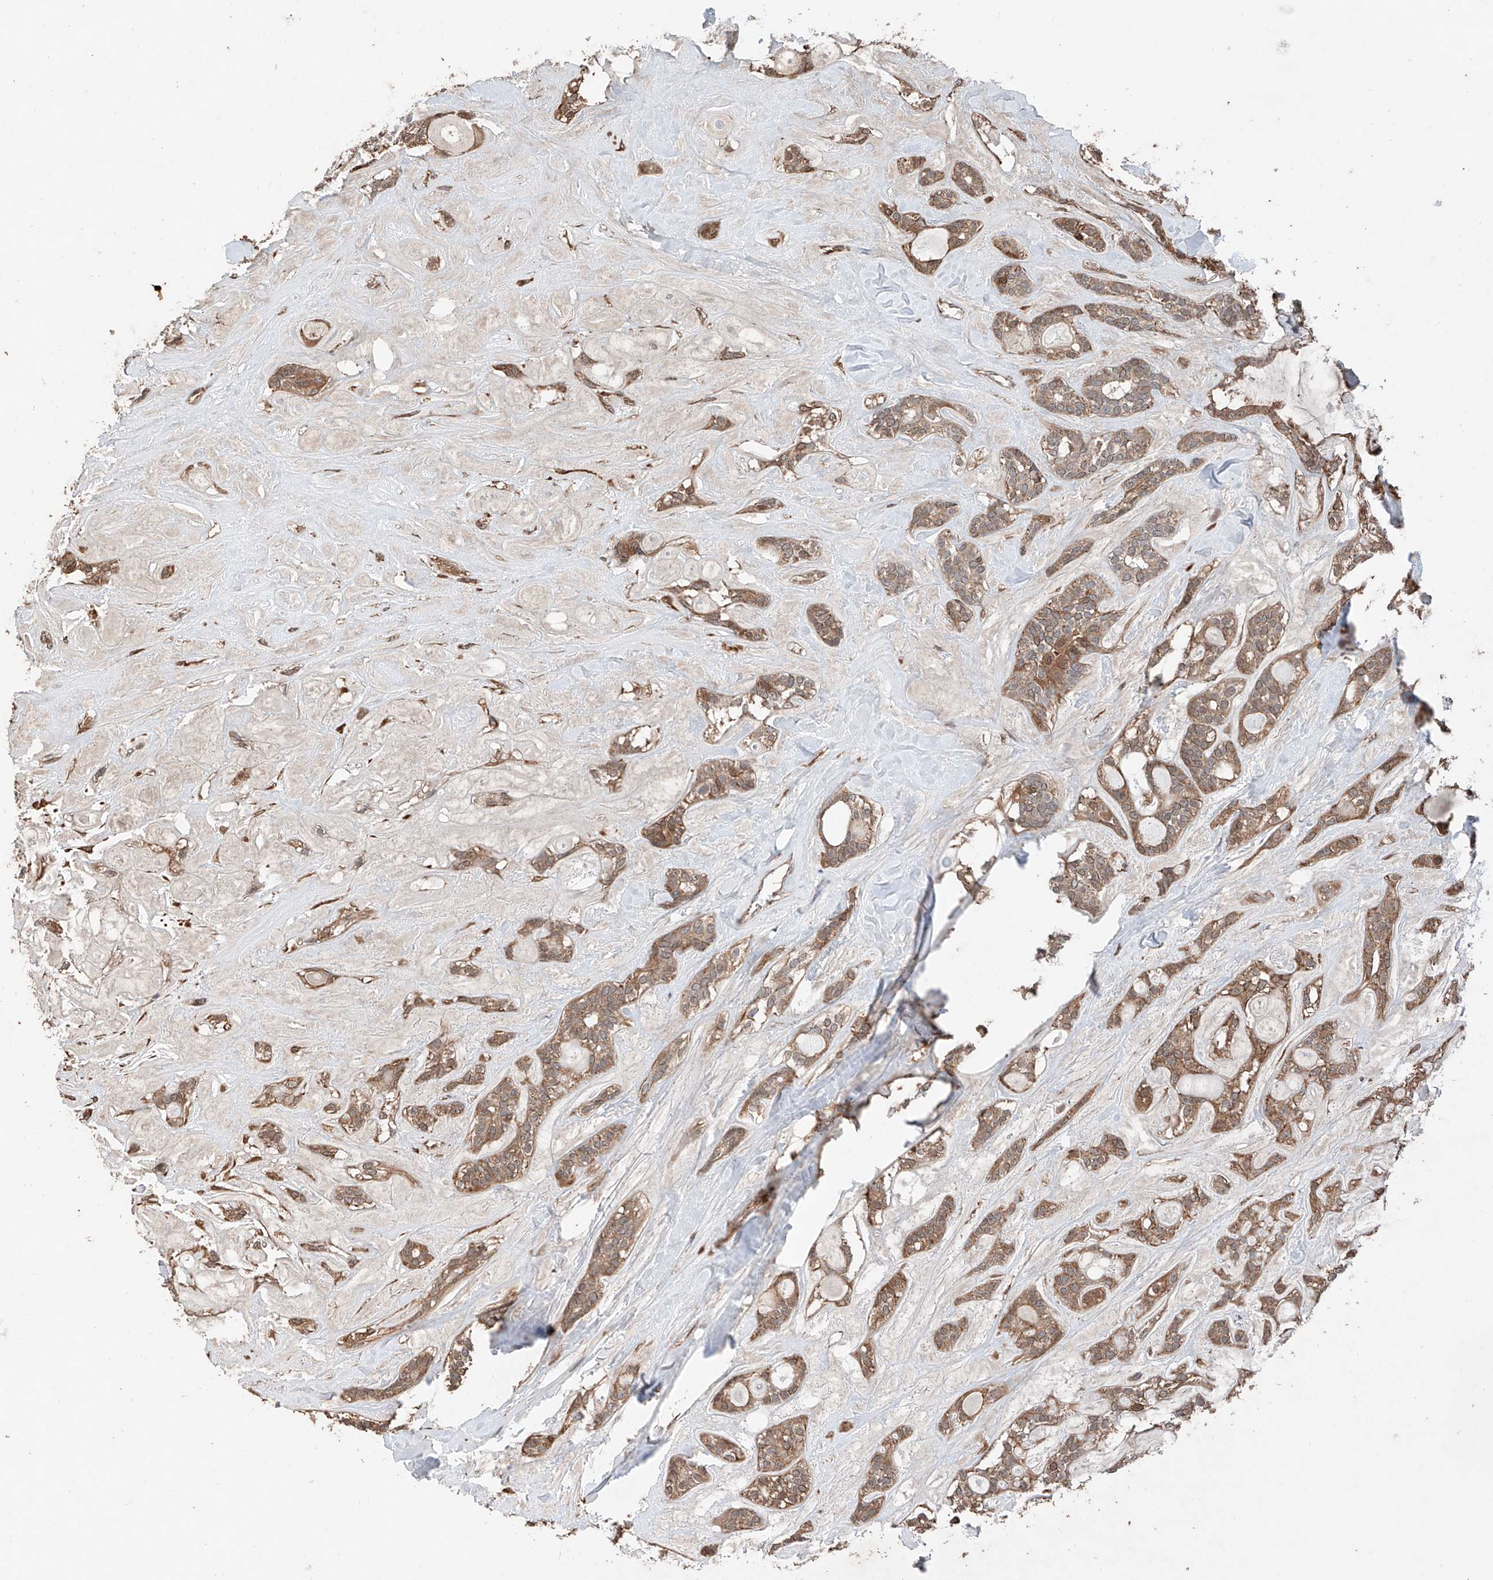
{"staining": {"intensity": "moderate", "quantity": ">75%", "location": "cytoplasmic/membranous"}, "tissue": "head and neck cancer", "cell_type": "Tumor cells", "image_type": "cancer", "snomed": [{"axis": "morphology", "description": "Adenocarcinoma, NOS"}, {"axis": "topography", "description": "Head-Neck"}], "caption": "Adenocarcinoma (head and neck) tissue displays moderate cytoplasmic/membranous expression in approximately >75% of tumor cells, visualized by immunohistochemistry.", "gene": "AP4B1", "patient": {"sex": "male", "age": 66}}